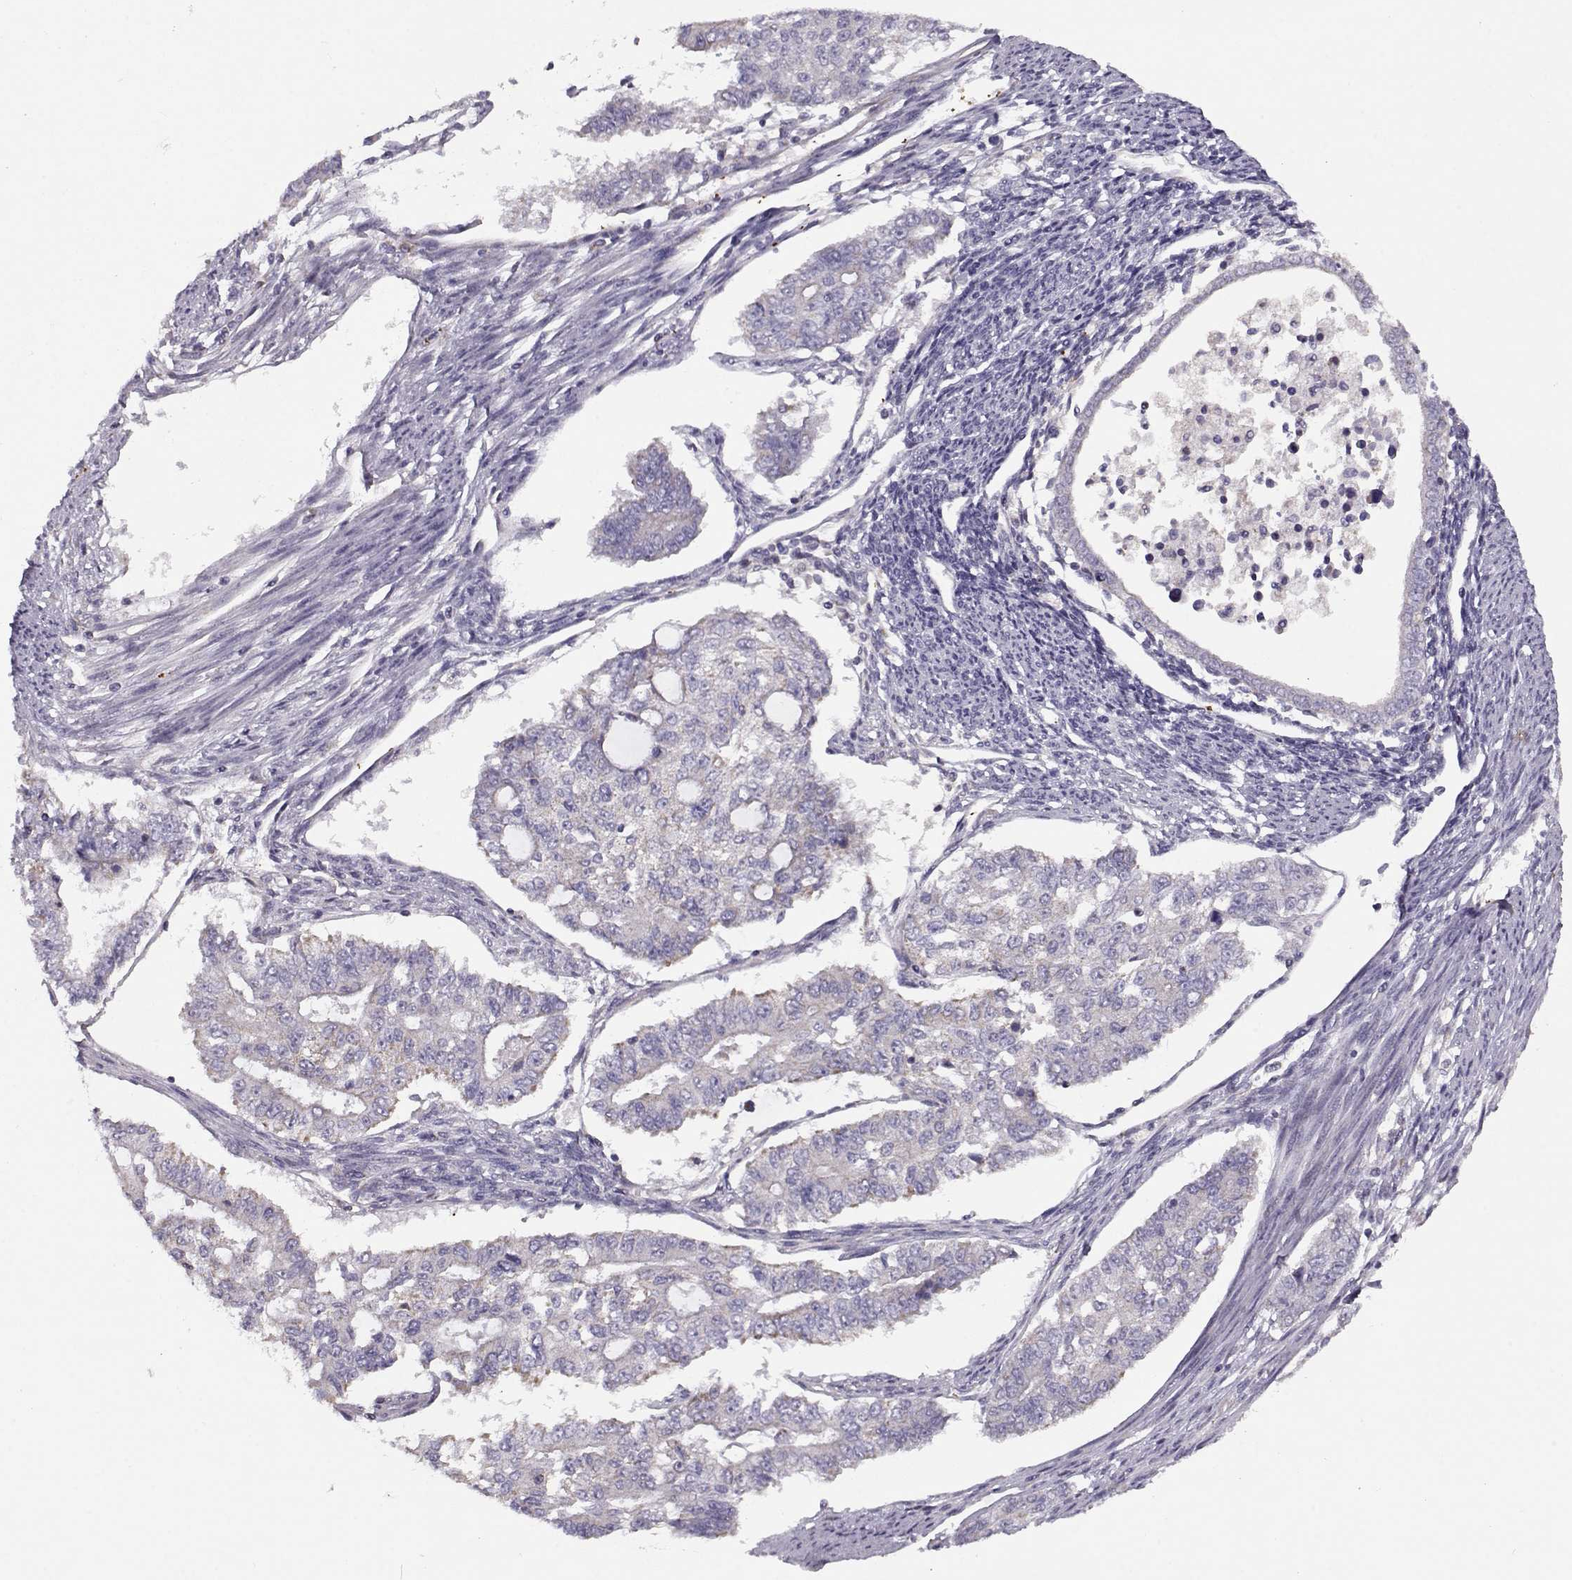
{"staining": {"intensity": "negative", "quantity": "none", "location": "none"}, "tissue": "endometrial cancer", "cell_type": "Tumor cells", "image_type": "cancer", "snomed": [{"axis": "morphology", "description": "Adenocarcinoma, NOS"}, {"axis": "topography", "description": "Uterus"}], "caption": "IHC image of endometrial cancer stained for a protein (brown), which reveals no staining in tumor cells.", "gene": "KLF17", "patient": {"sex": "female", "age": 59}}